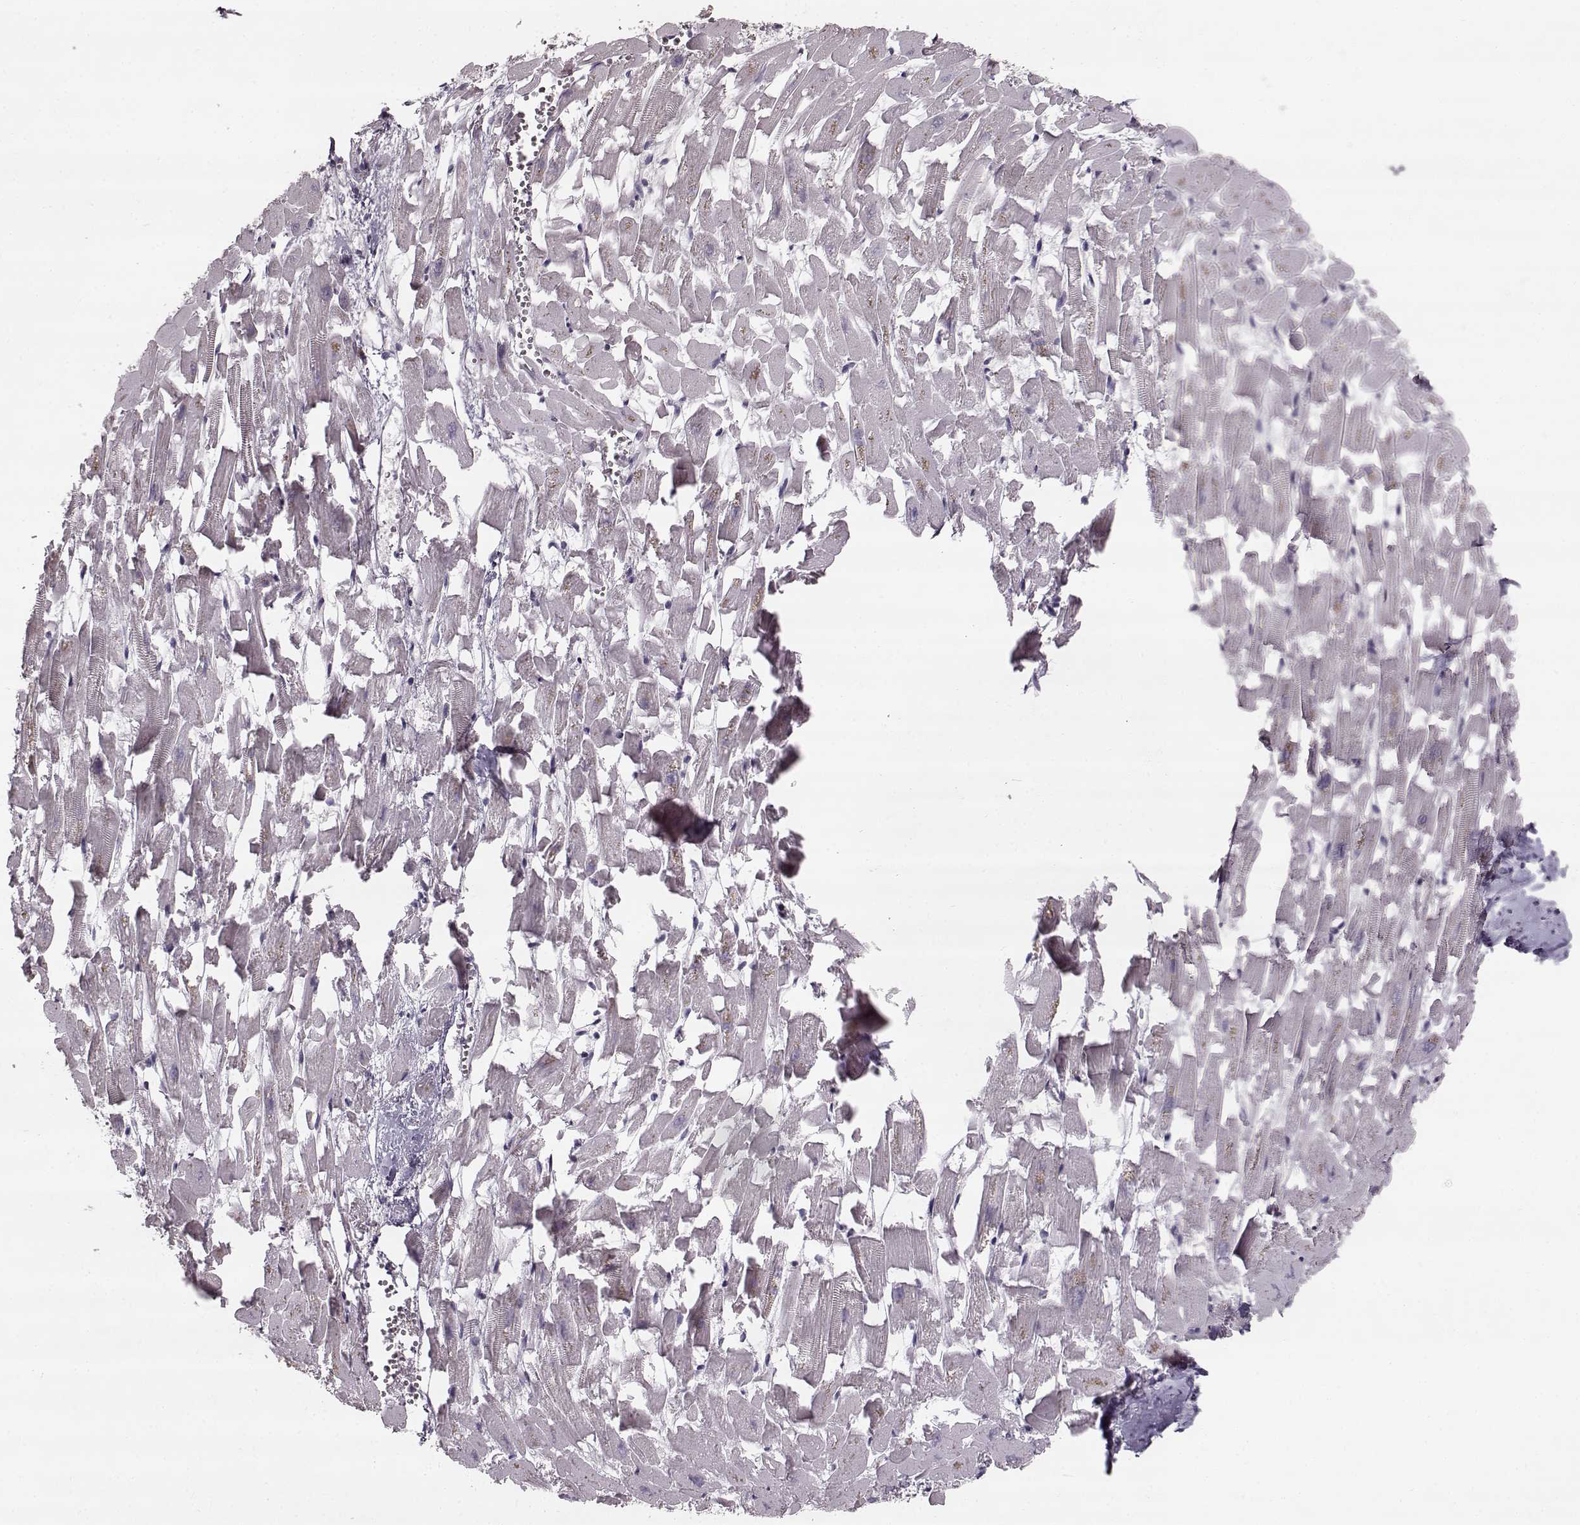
{"staining": {"intensity": "negative", "quantity": "none", "location": "none"}, "tissue": "heart muscle", "cell_type": "Cardiomyocytes", "image_type": "normal", "snomed": [{"axis": "morphology", "description": "Normal tissue, NOS"}, {"axis": "topography", "description": "Heart"}], "caption": "This histopathology image is of benign heart muscle stained with immunohistochemistry to label a protein in brown with the nuclei are counter-stained blue. There is no expression in cardiomyocytes. Nuclei are stained in blue.", "gene": "MAP6D1", "patient": {"sex": "female", "age": 64}}